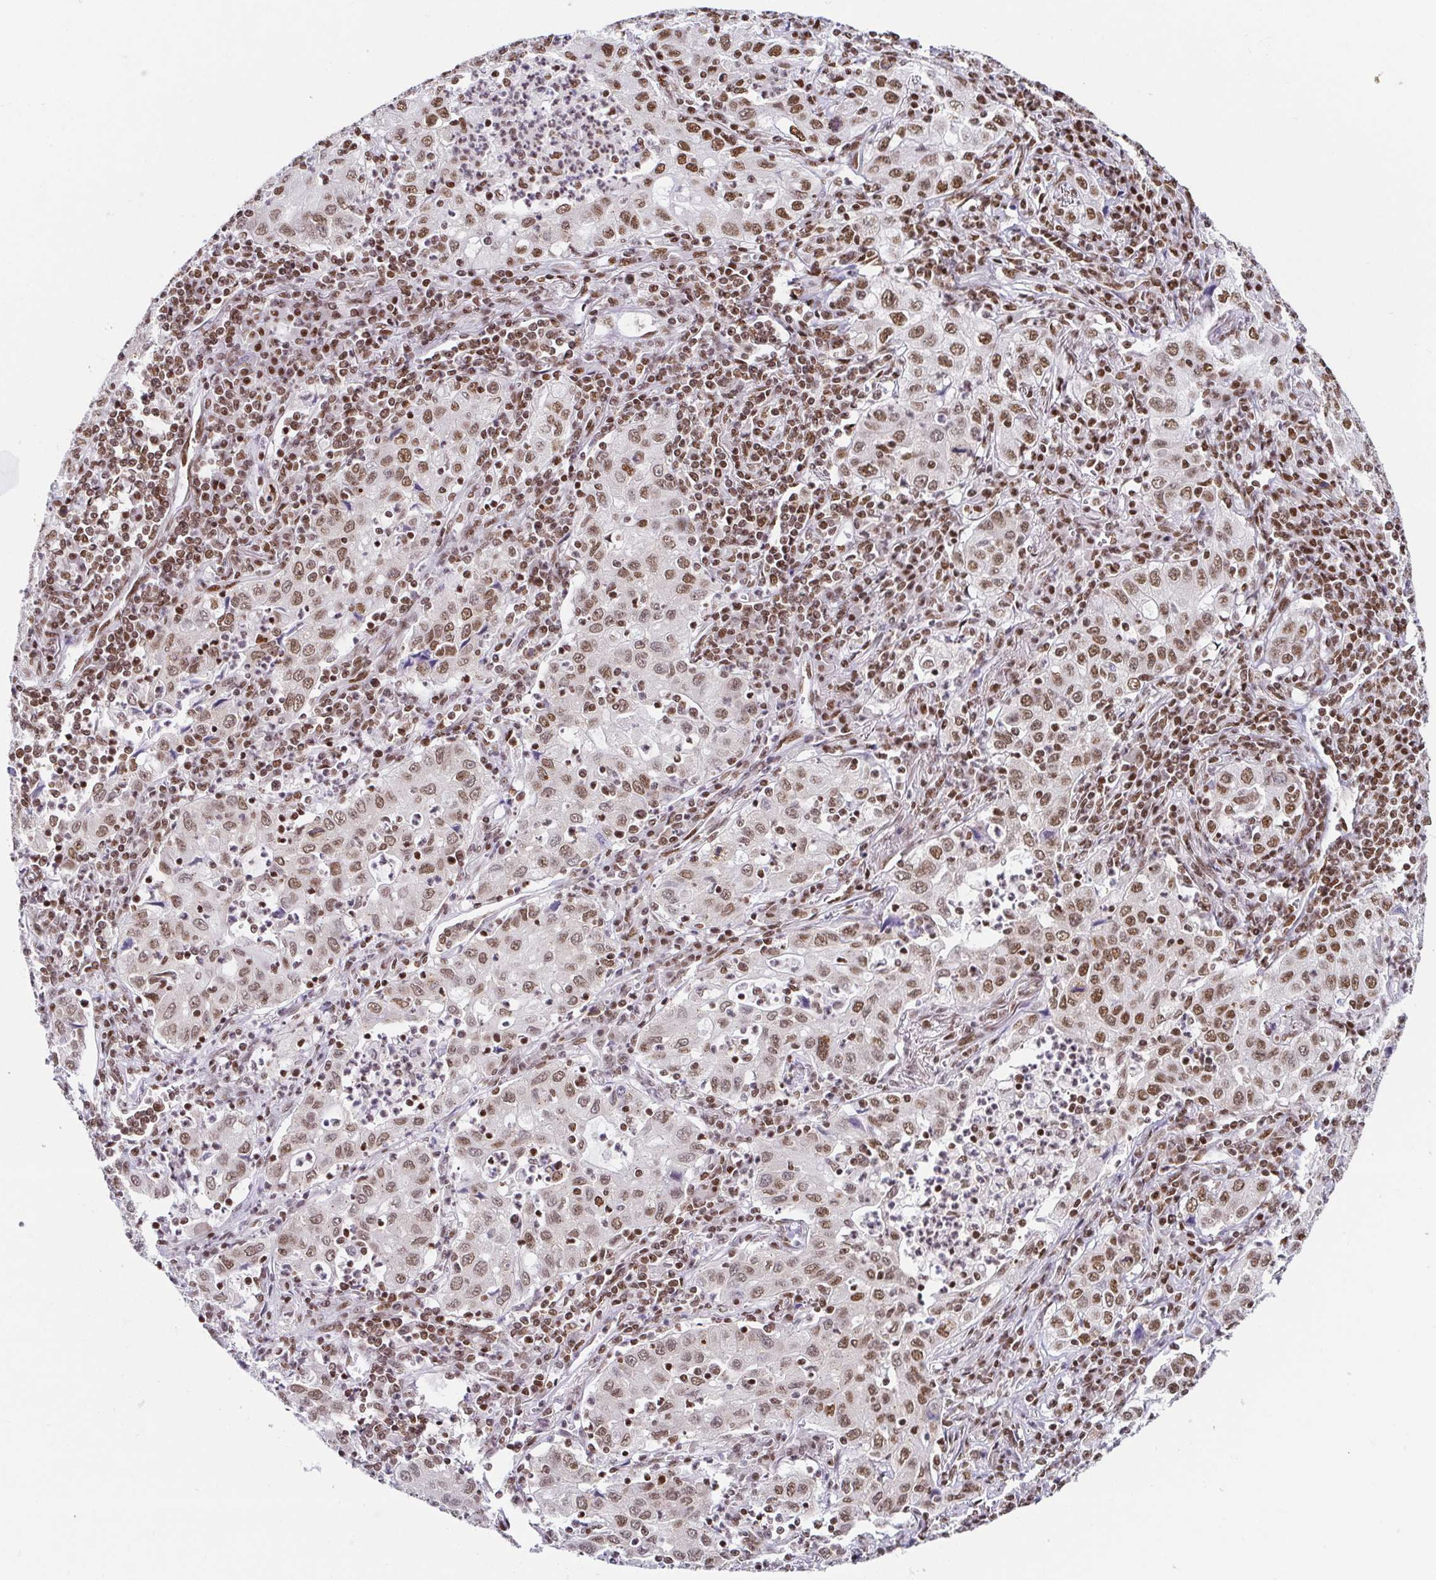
{"staining": {"intensity": "moderate", "quantity": ">75%", "location": "nuclear"}, "tissue": "lung cancer", "cell_type": "Tumor cells", "image_type": "cancer", "snomed": [{"axis": "morphology", "description": "Squamous cell carcinoma, NOS"}, {"axis": "topography", "description": "Lung"}], "caption": "Immunohistochemistry (IHC) (DAB) staining of squamous cell carcinoma (lung) demonstrates moderate nuclear protein positivity in approximately >75% of tumor cells. (DAB (3,3'-diaminobenzidine) IHC with brightfield microscopy, high magnification).", "gene": "EWSR1", "patient": {"sex": "male", "age": 71}}